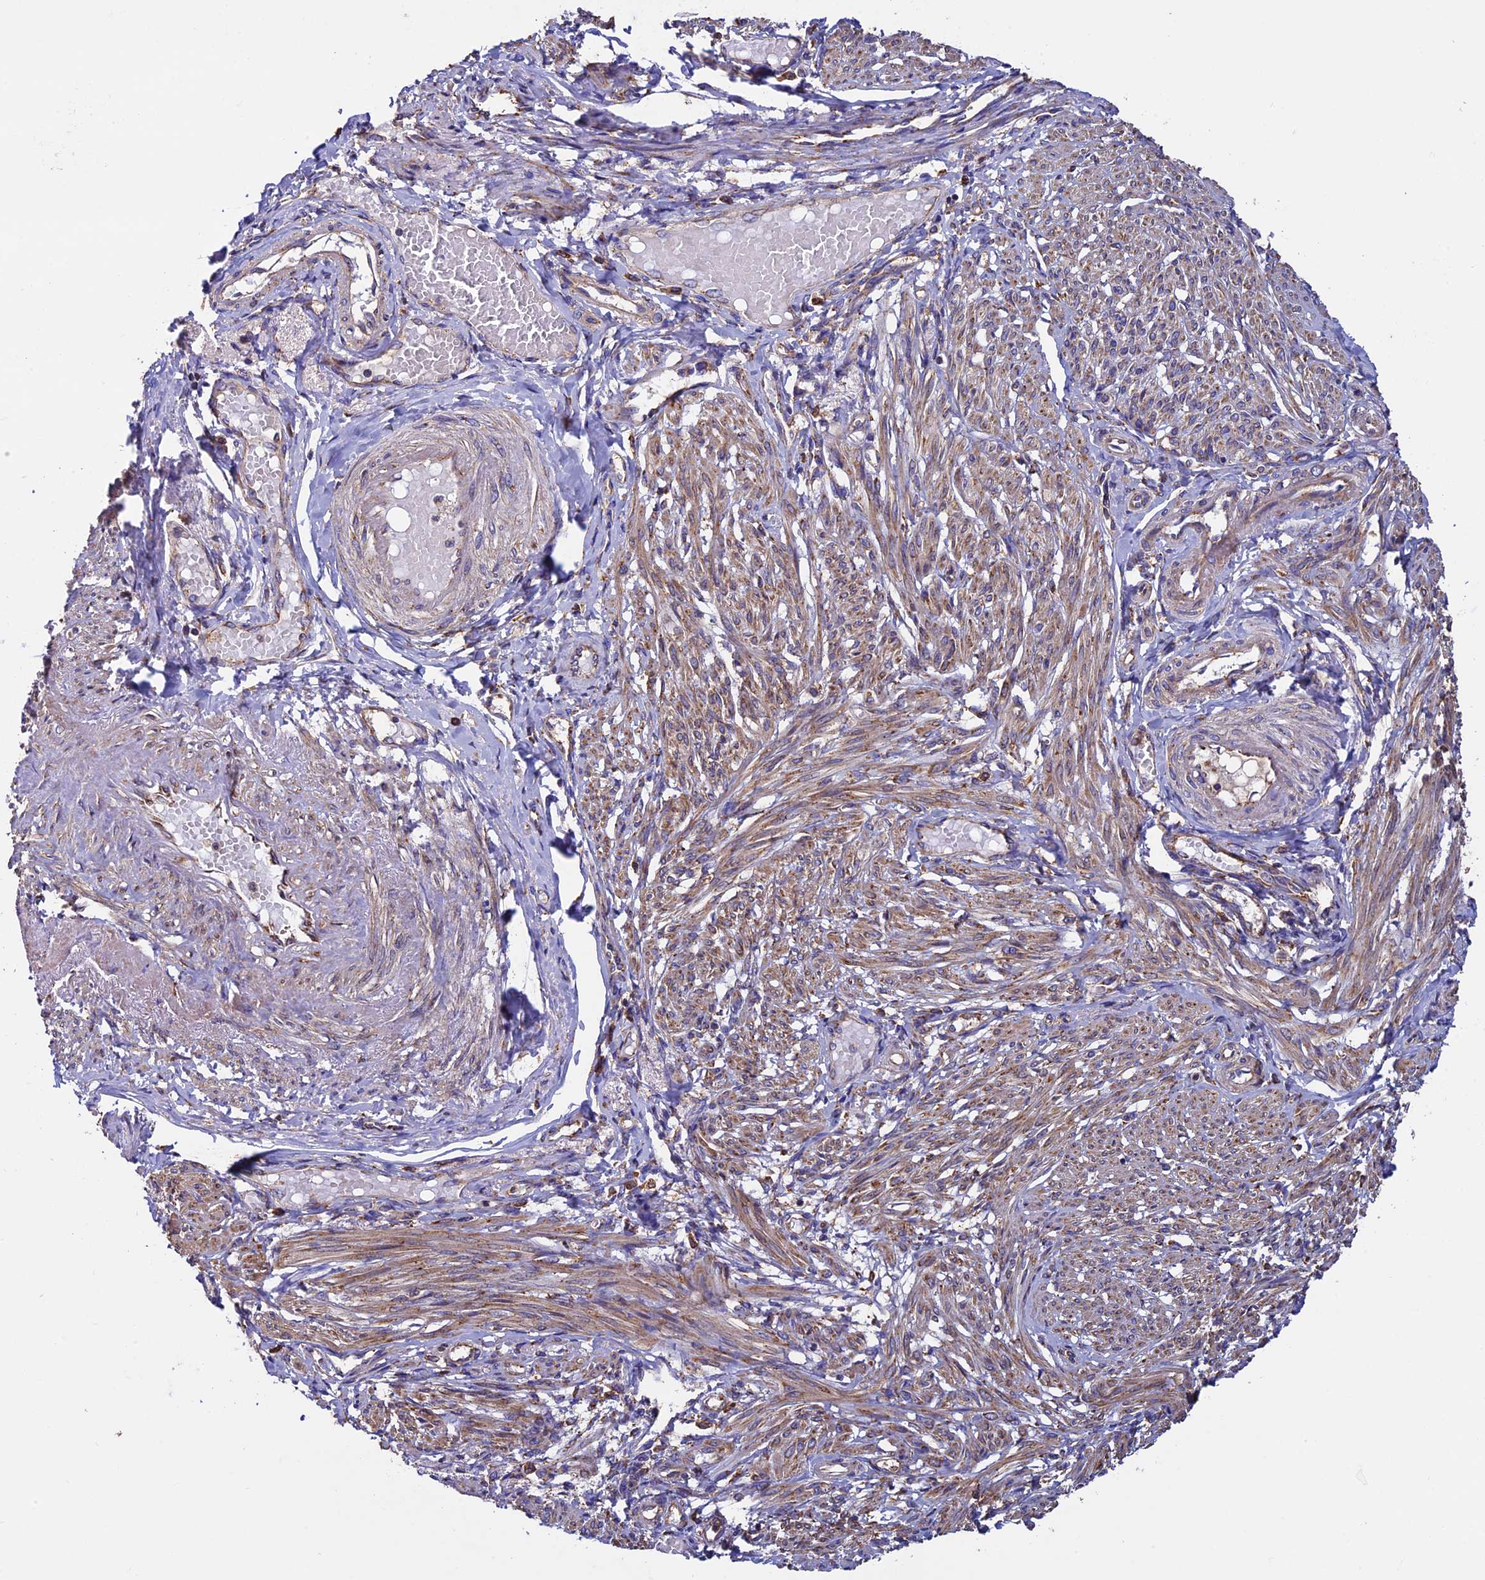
{"staining": {"intensity": "moderate", "quantity": "25%-75%", "location": "cytoplasmic/membranous"}, "tissue": "smooth muscle", "cell_type": "Smooth muscle cells", "image_type": "normal", "snomed": [{"axis": "morphology", "description": "Normal tissue, NOS"}, {"axis": "topography", "description": "Smooth muscle"}], "caption": "A photomicrograph showing moderate cytoplasmic/membranous expression in about 25%-75% of smooth muscle cells in normal smooth muscle, as visualized by brown immunohistochemical staining.", "gene": "BTBD3", "patient": {"sex": "female", "age": 39}}